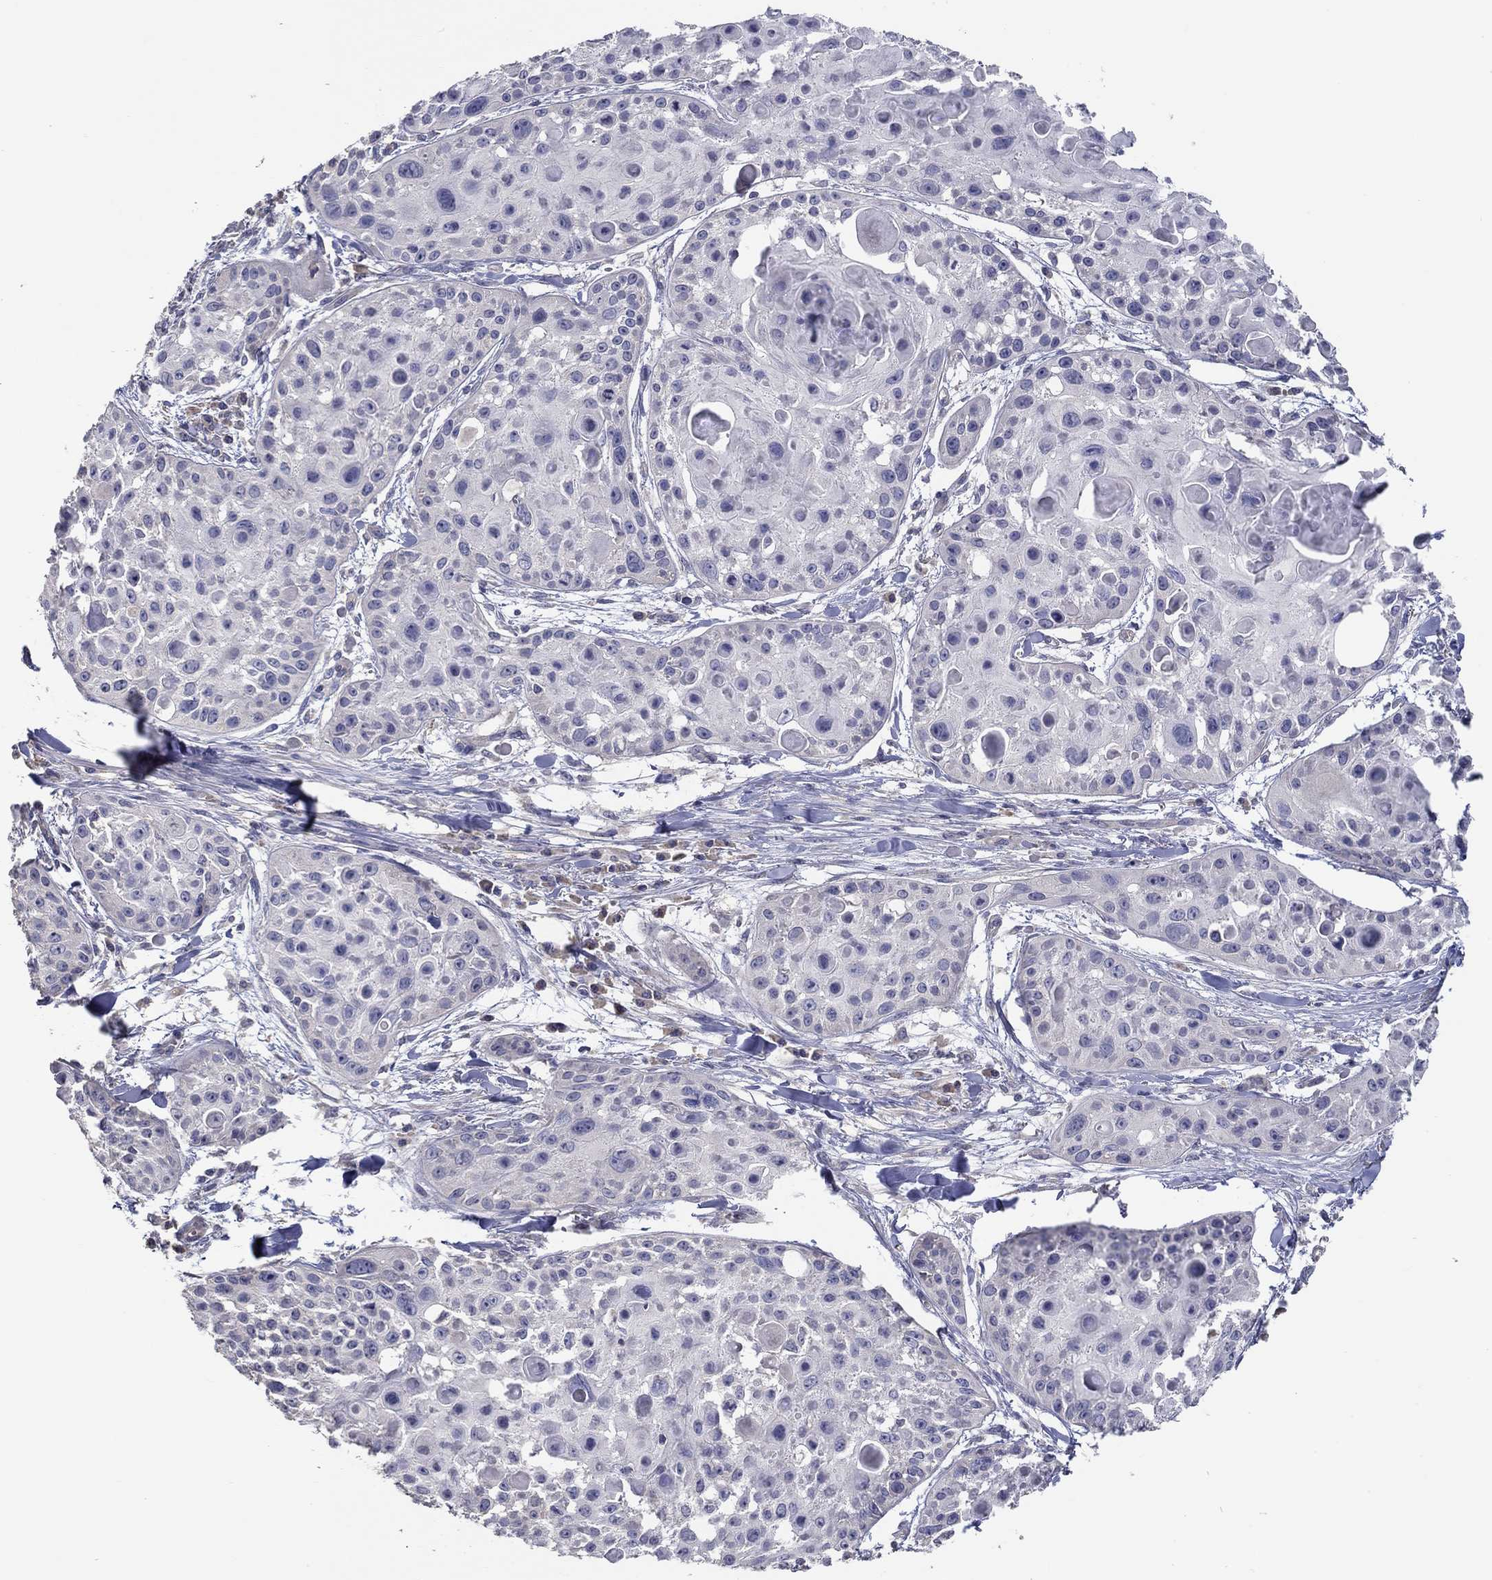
{"staining": {"intensity": "negative", "quantity": "none", "location": "none"}, "tissue": "skin cancer", "cell_type": "Tumor cells", "image_type": "cancer", "snomed": [{"axis": "morphology", "description": "Squamous cell carcinoma, NOS"}, {"axis": "topography", "description": "Skin"}, {"axis": "topography", "description": "Anal"}], "caption": "Human squamous cell carcinoma (skin) stained for a protein using immunohistochemistry (IHC) reveals no staining in tumor cells.", "gene": "DOCK3", "patient": {"sex": "female", "age": 75}}